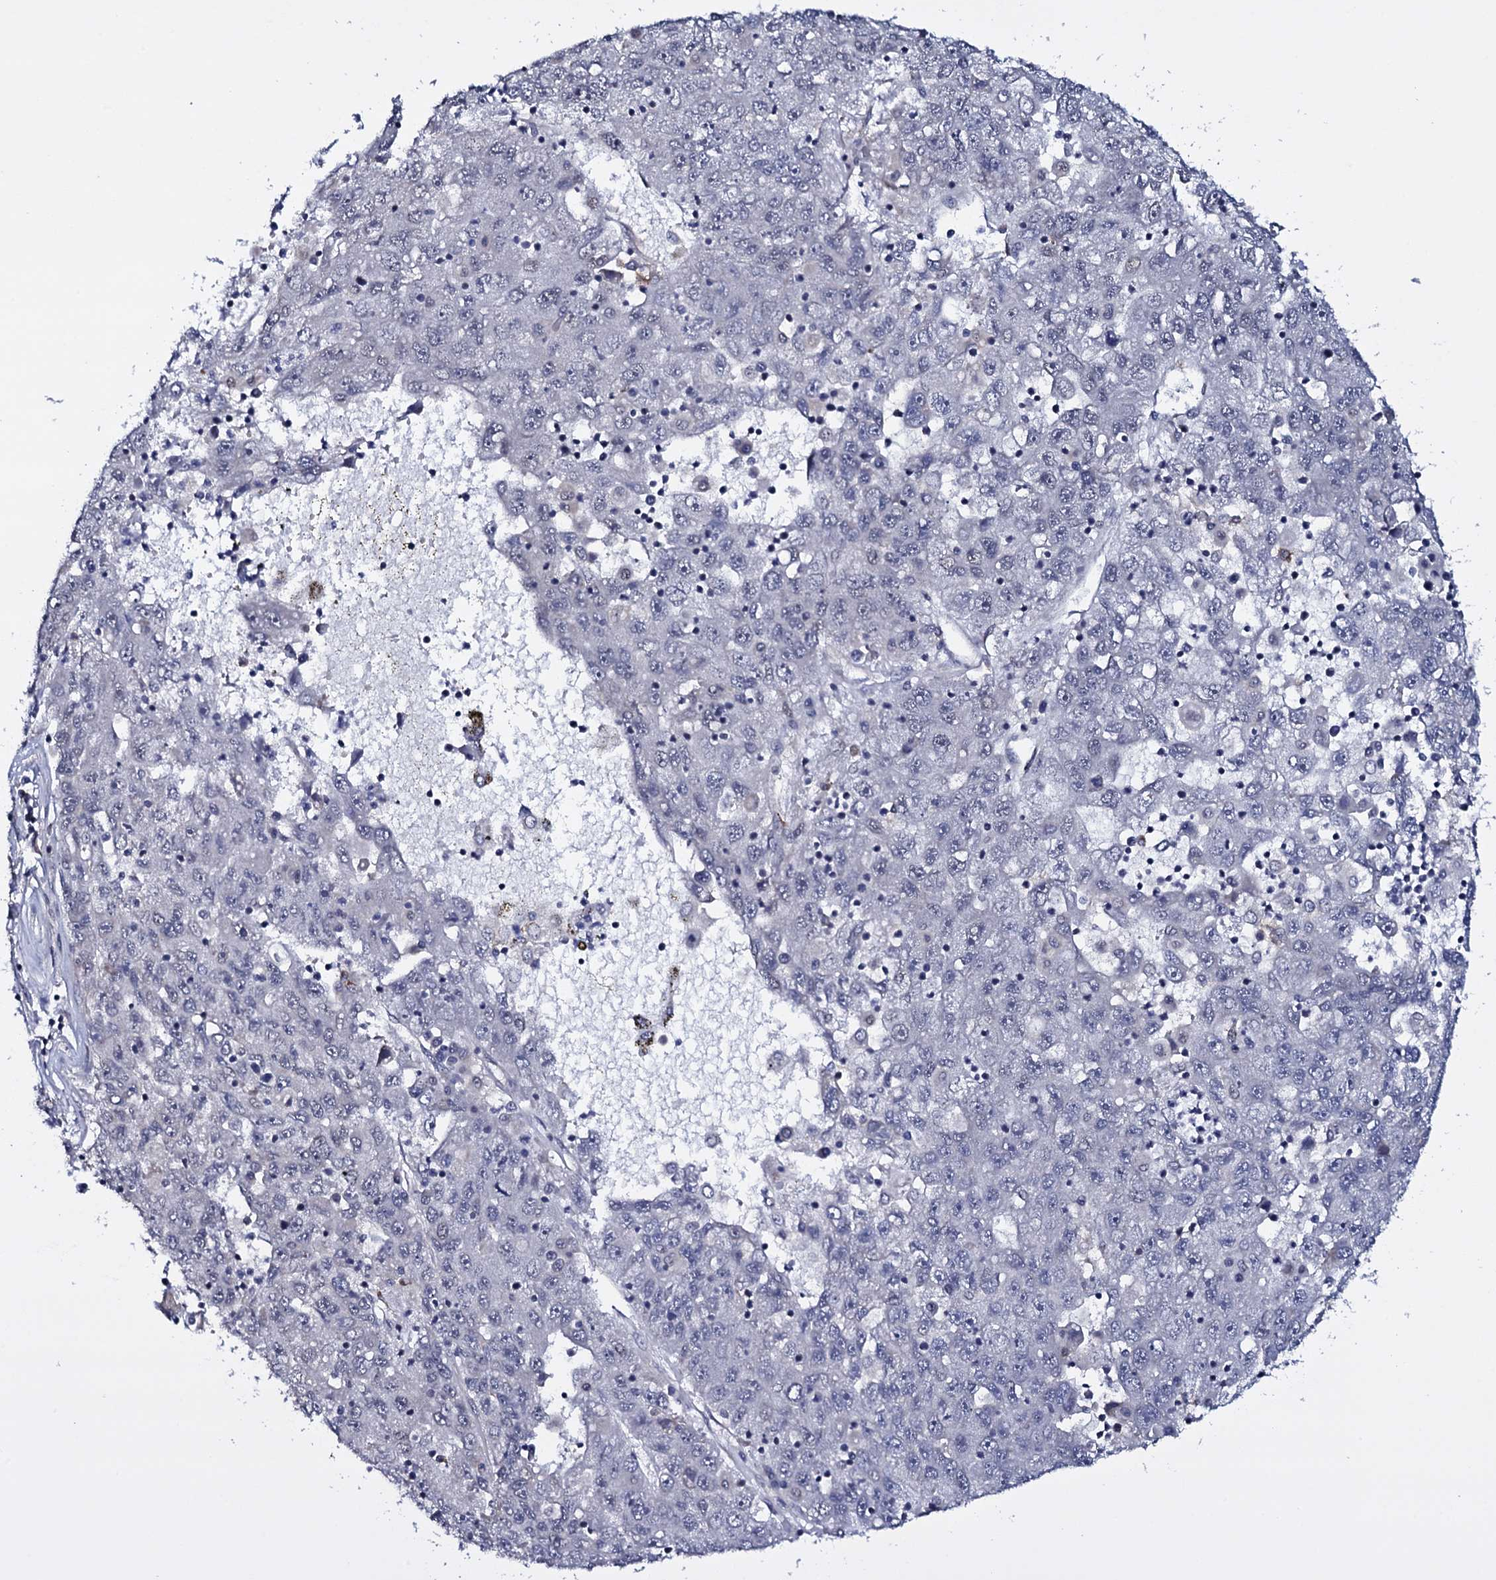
{"staining": {"intensity": "negative", "quantity": "none", "location": "none"}, "tissue": "liver cancer", "cell_type": "Tumor cells", "image_type": "cancer", "snomed": [{"axis": "morphology", "description": "Carcinoma, Hepatocellular, NOS"}, {"axis": "topography", "description": "Liver"}], "caption": "The micrograph exhibits no staining of tumor cells in hepatocellular carcinoma (liver).", "gene": "GAREM1", "patient": {"sex": "male", "age": 49}}